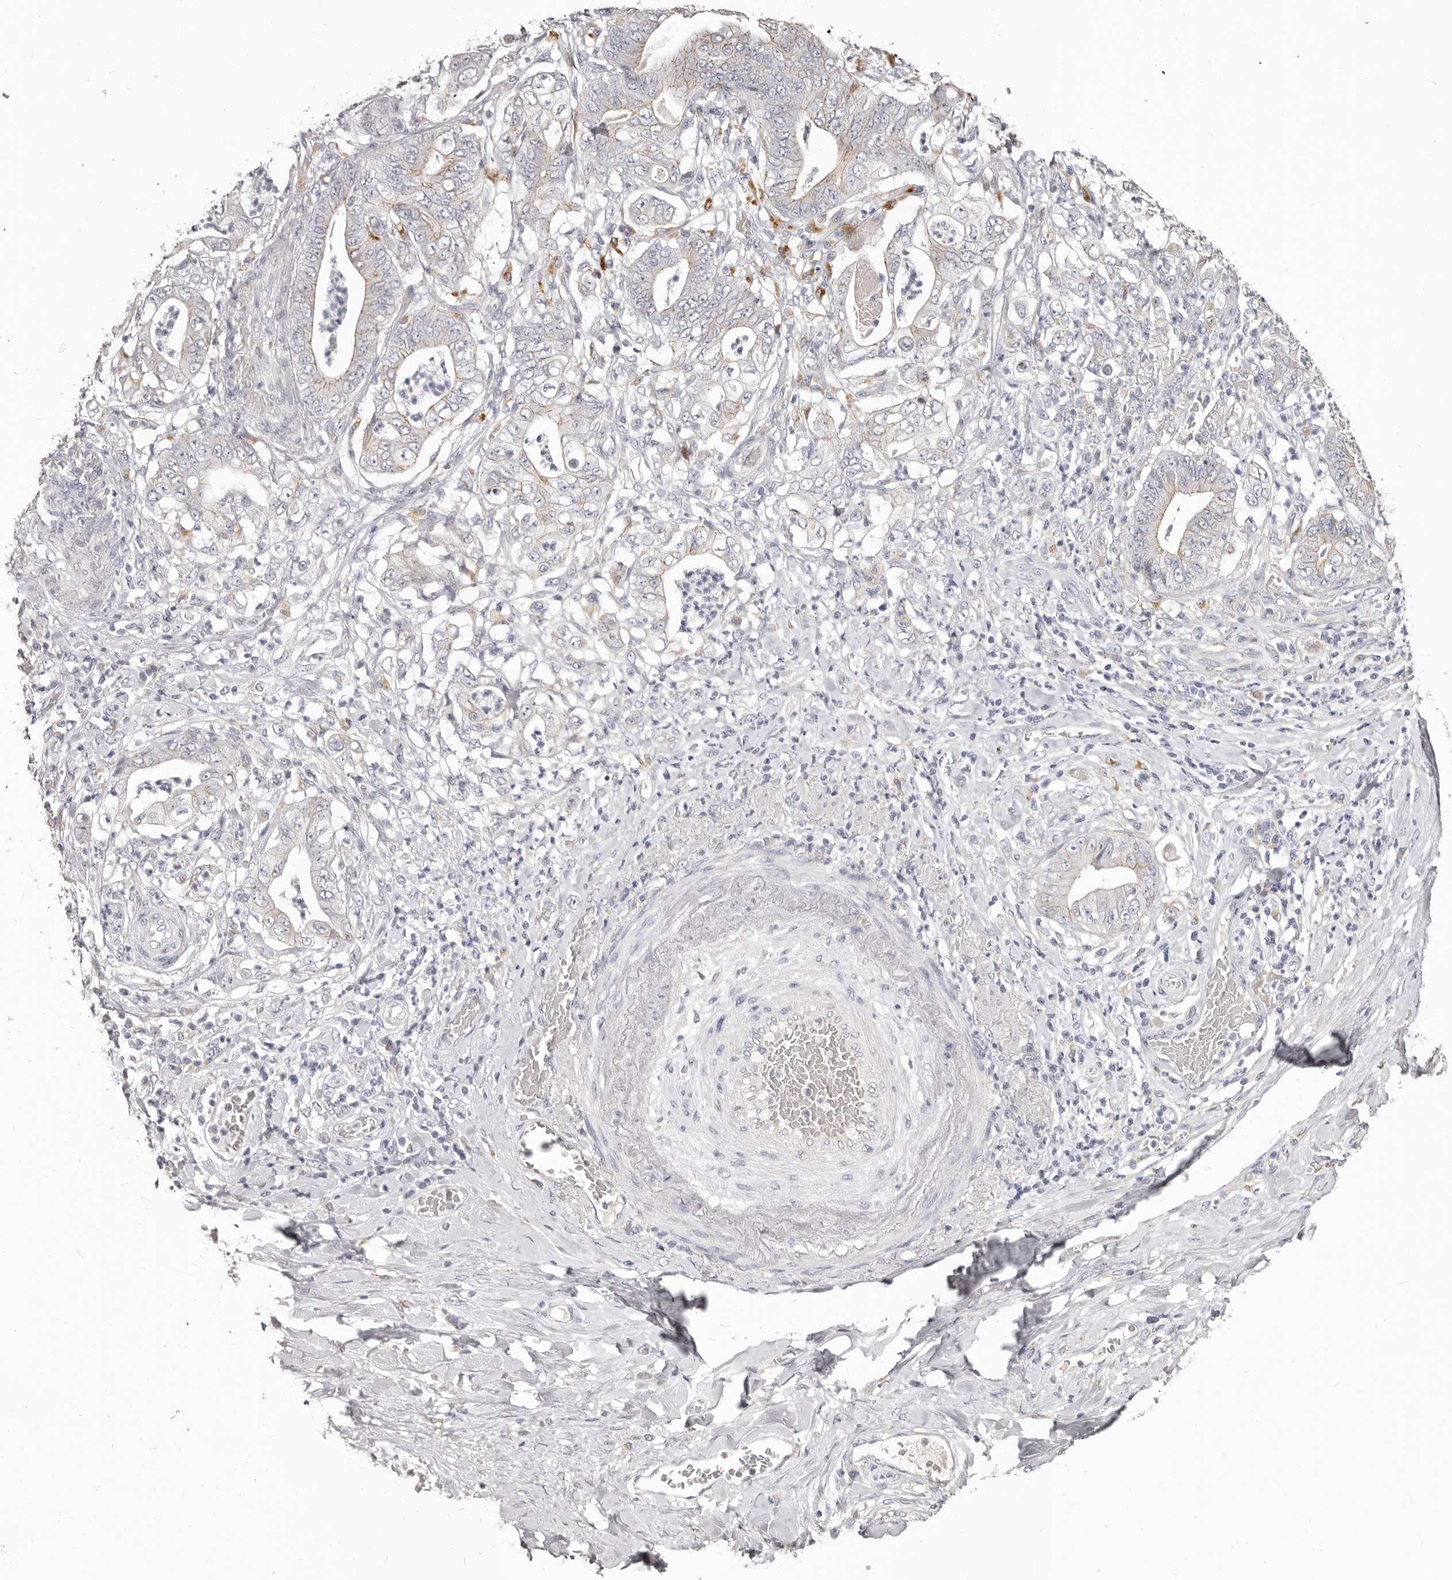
{"staining": {"intensity": "negative", "quantity": "none", "location": "none"}, "tissue": "stomach cancer", "cell_type": "Tumor cells", "image_type": "cancer", "snomed": [{"axis": "morphology", "description": "Adenocarcinoma, NOS"}, {"axis": "topography", "description": "Stomach"}], "caption": "An immunohistochemistry photomicrograph of adenocarcinoma (stomach) is shown. There is no staining in tumor cells of adenocarcinoma (stomach).", "gene": "PCDHB6", "patient": {"sex": "female", "age": 73}}